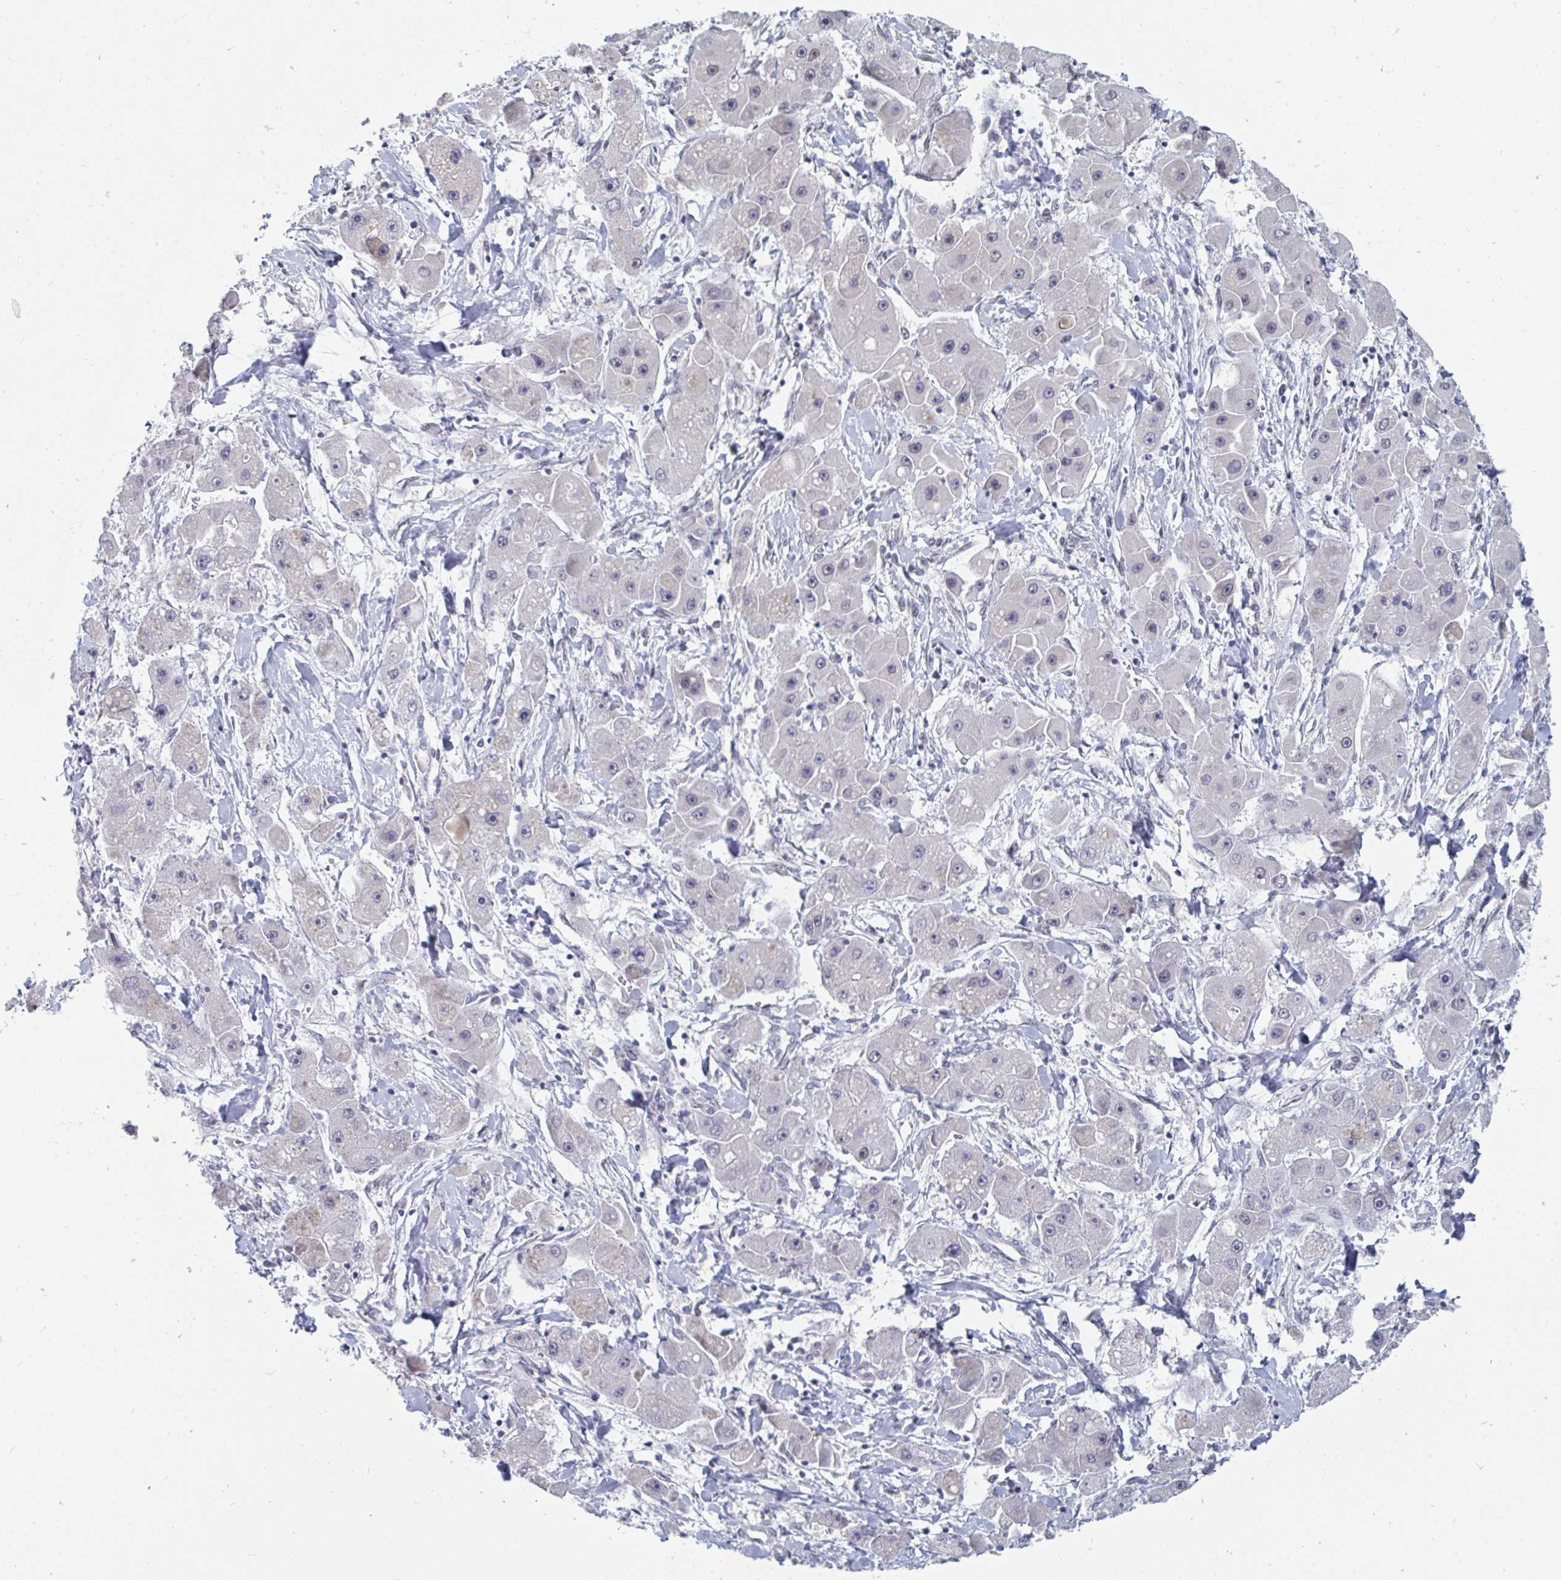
{"staining": {"intensity": "negative", "quantity": "none", "location": "none"}, "tissue": "liver cancer", "cell_type": "Tumor cells", "image_type": "cancer", "snomed": [{"axis": "morphology", "description": "Carcinoma, Hepatocellular, NOS"}, {"axis": "topography", "description": "Liver"}], "caption": "A high-resolution image shows immunohistochemistry staining of liver hepatocellular carcinoma, which exhibits no significant positivity in tumor cells. Nuclei are stained in blue.", "gene": "TRIP12", "patient": {"sex": "male", "age": 24}}